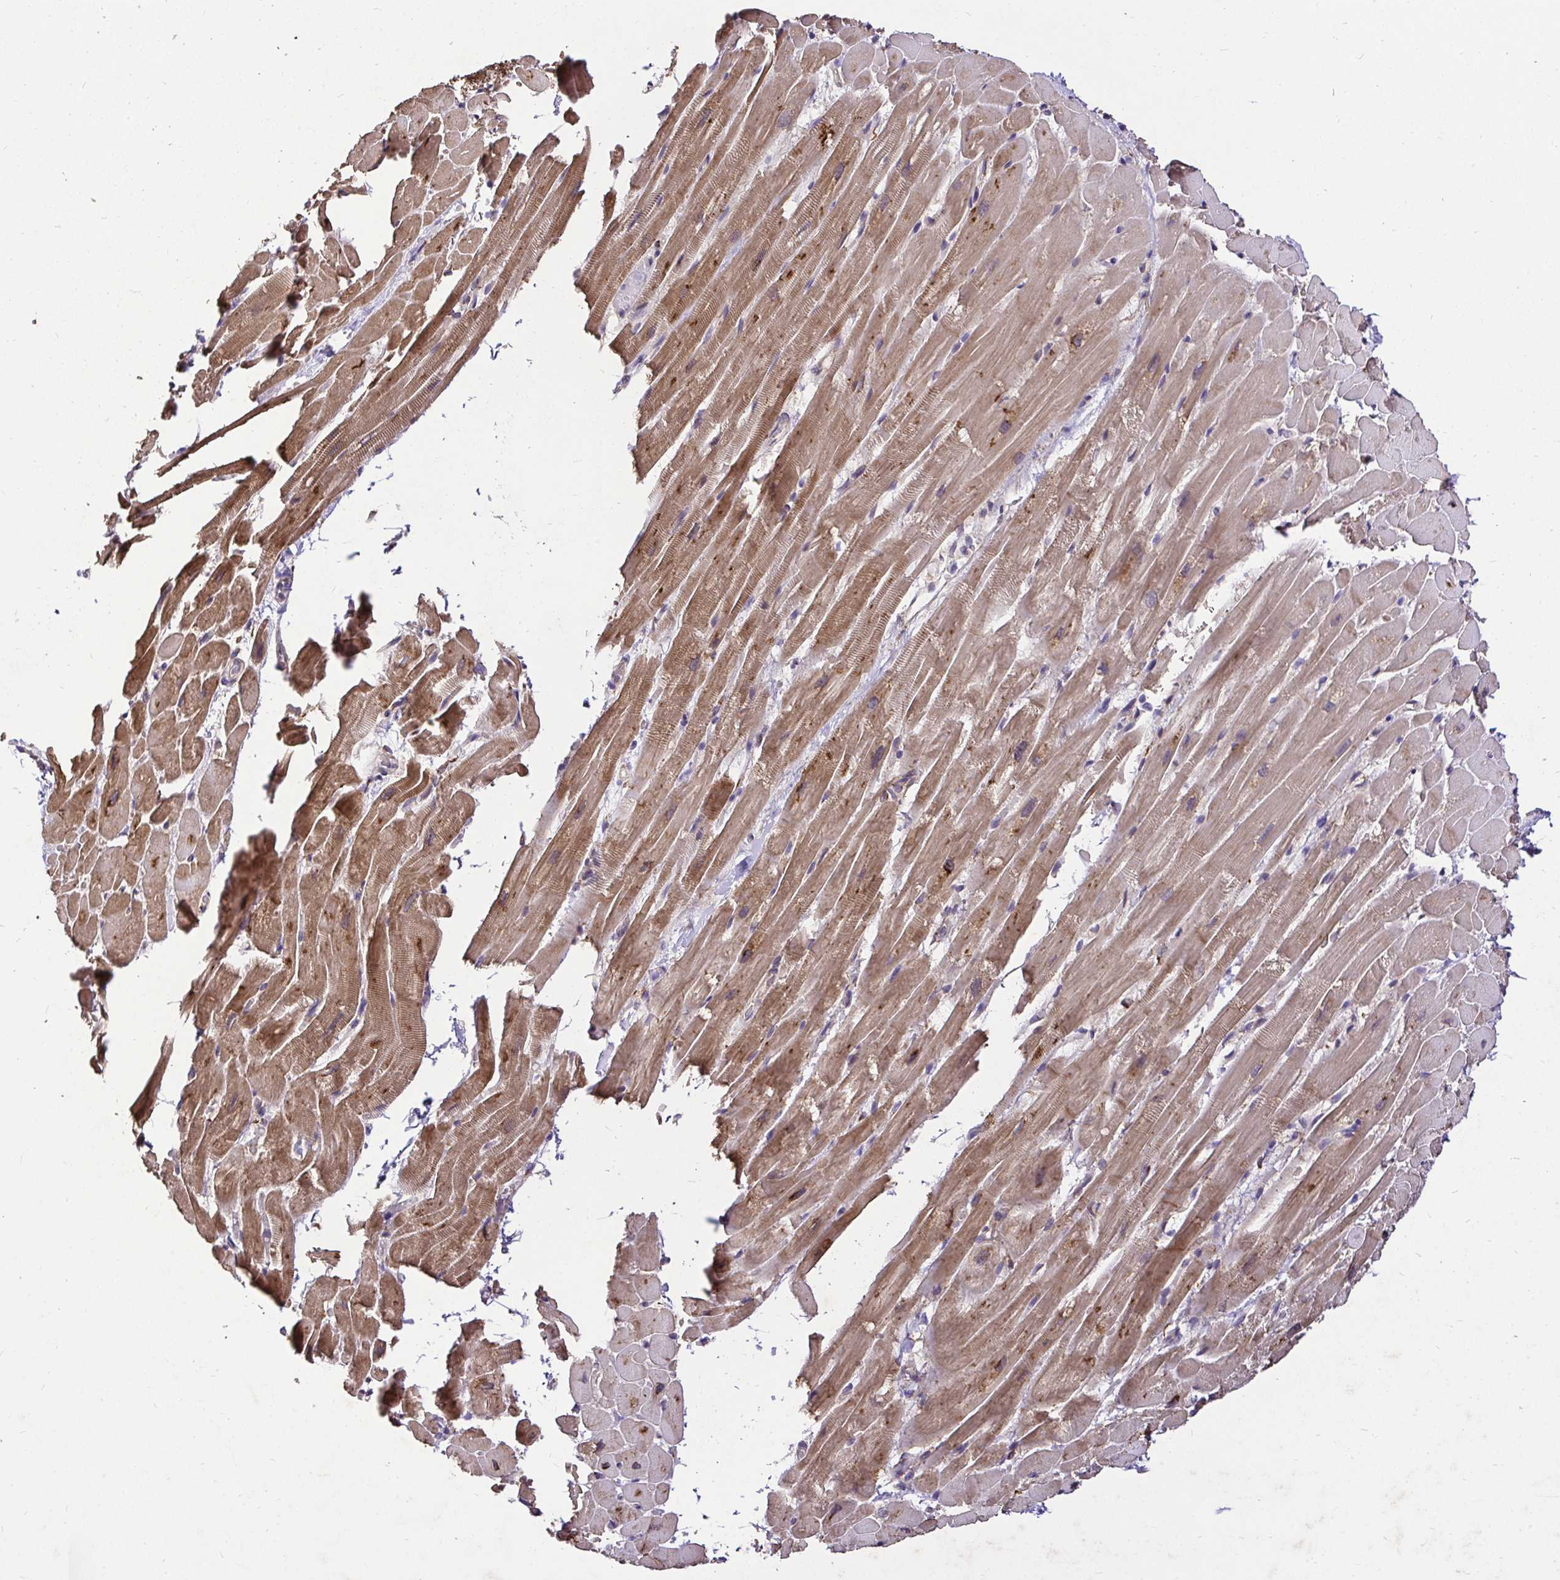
{"staining": {"intensity": "moderate", "quantity": ">75%", "location": "cytoplasmic/membranous"}, "tissue": "heart muscle", "cell_type": "Cardiomyocytes", "image_type": "normal", "snomed": [{"axis": "morphology", "description": "Normal tissue, NOS"}, {"axis": "topography", "description": "Heart"}], "caption": "This photomicrograph demonstrates unremarkable heart muscle stained with immunohistochemistry (IHC) to label a protein in brown. The cytoplasmic/membranous of cardiomyocytes show moderate positivity for the protein. Nuclei are counter-stained blue.", "gene": "CCDC122", "patient": {"sex": "male", "age": 37}}